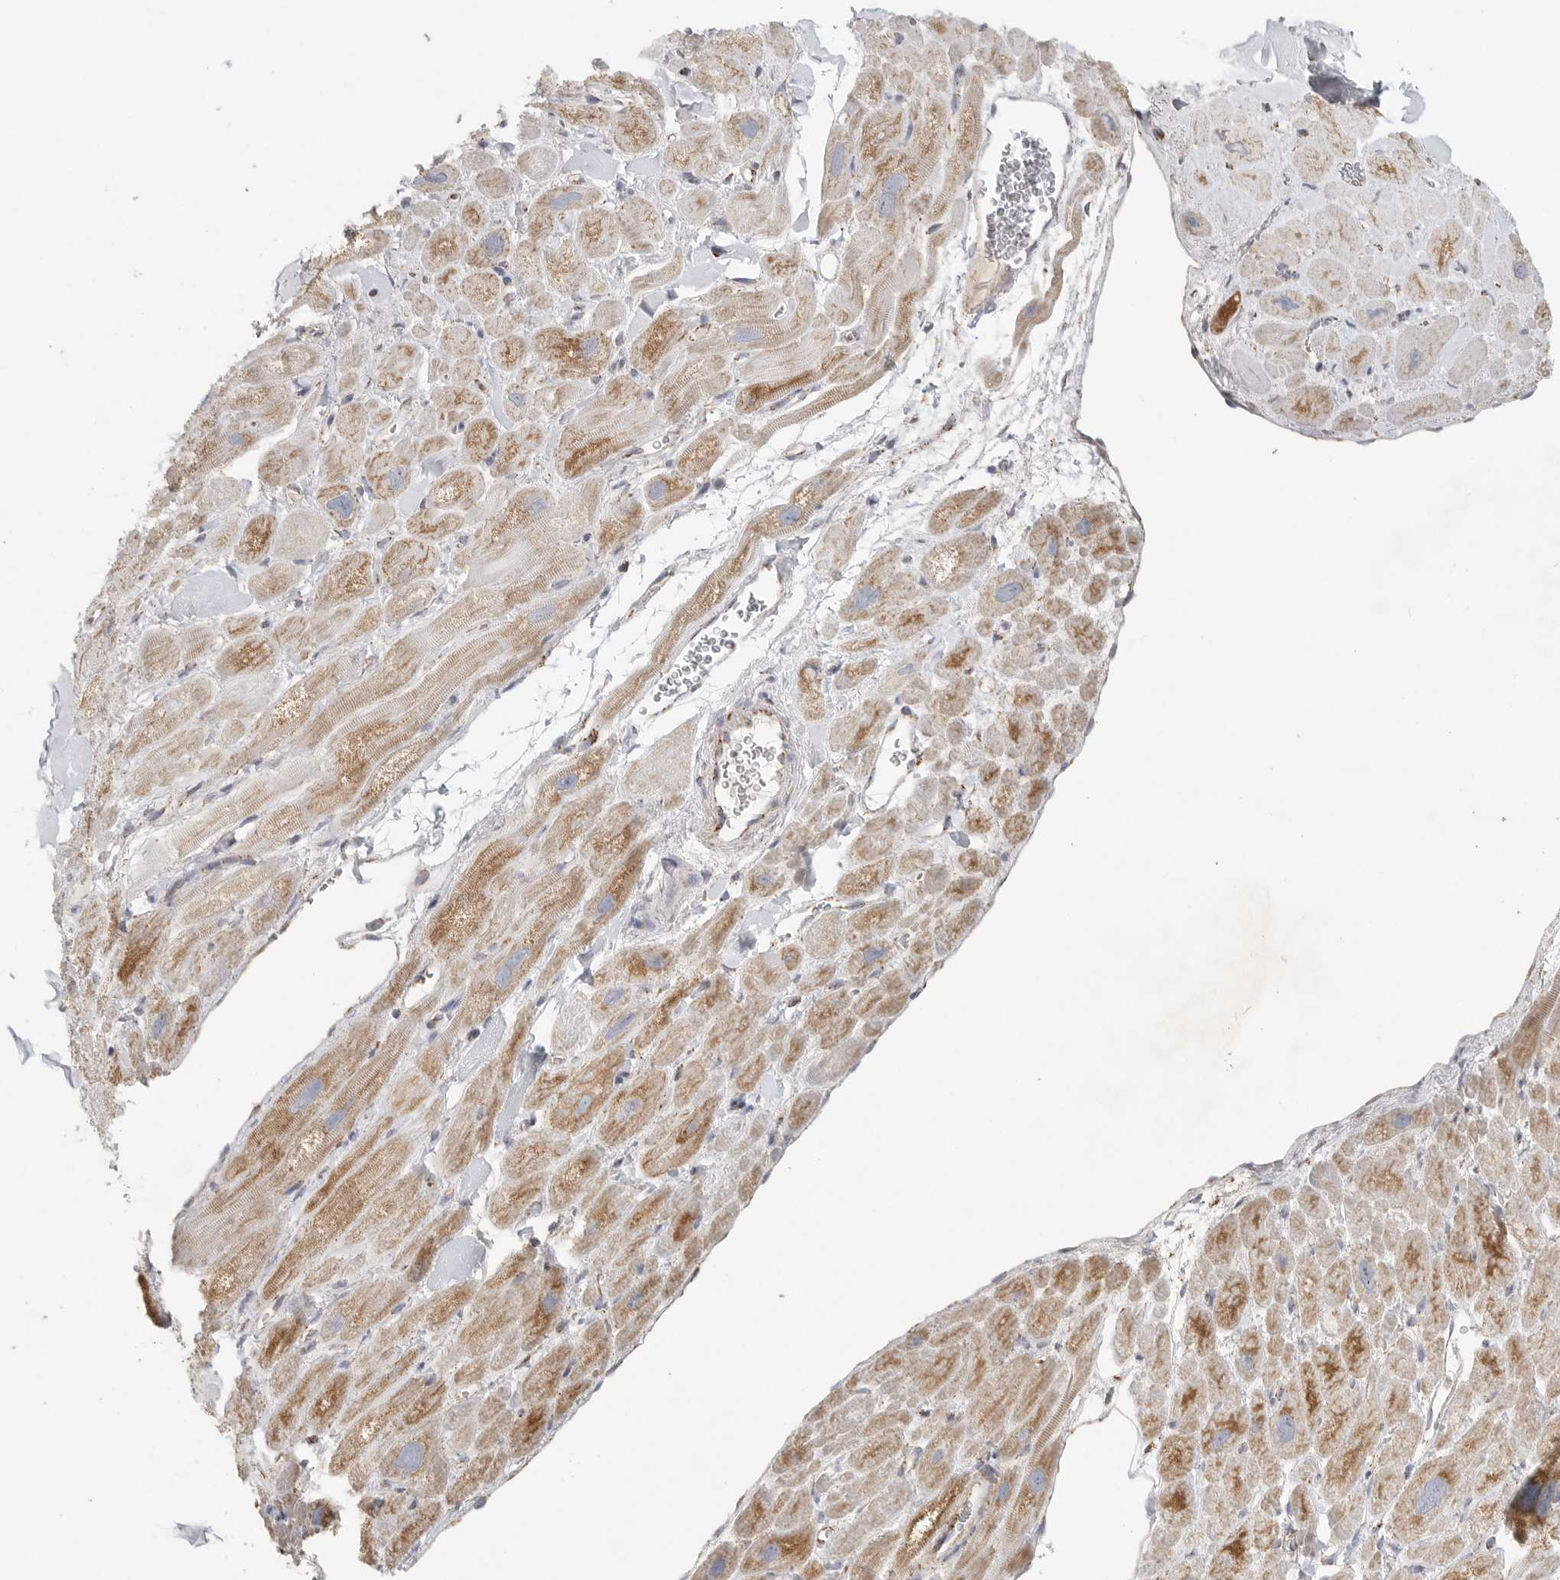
{"staining": {"intensity": "moderate", "quantity": "25%-75%", "location": "cytoplasmic/membranous"}, "tissue": "heart muscle", "cell_type": "Cardiomyocytes", "image_type": "normal", "snomed": [{"axis": "morphology", "description": "Normal tissue, NOS"}, {"axis": "topography", "description": "Heart"}], "caption": "A medium amount of moderate cytoplasmic/membranous expression is seen in approximately 25%-75% of cardiomyocytes in benign heart muscle. (Brightfield microscopy of DAB IHC at high magnification).", "gene": "SLC25A26", "patient": {"sex": "male", "age": 49}}